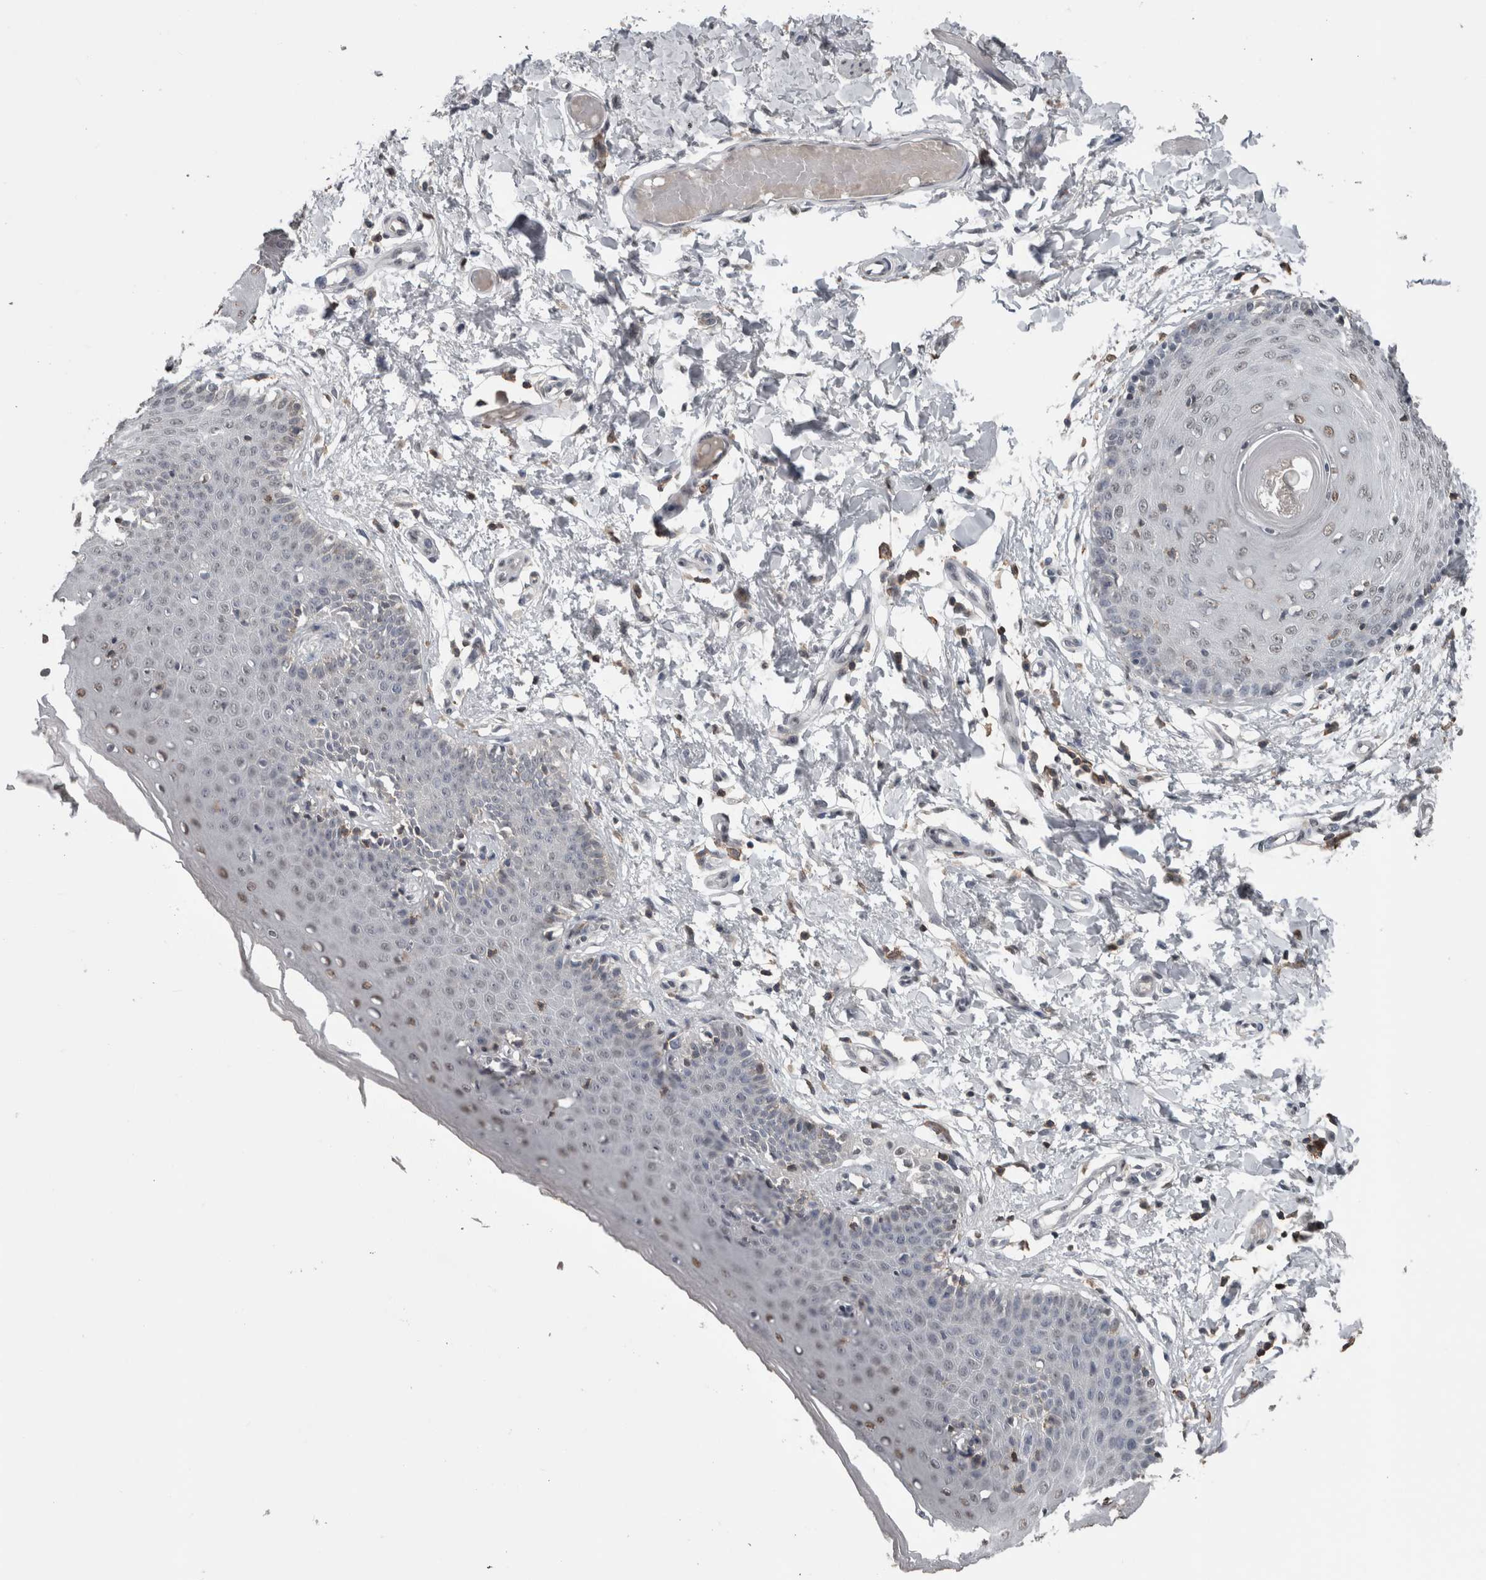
{"staining": {"intensity": "moderate", "quantity": "<25%", "location": "cytoplasmic/membranous,nuclear"}, "tissue": "skin", "cell_type": "Epidermal cells", "image_type": "normal", "snomed": [{"axis": "morphology", "description": "Normal tissue, NOS"}, {"axis": "topography", "description": "Vulva"}], "caption": "Immunohistochemical staining of unremarkable human skin shows low levels of moderate cytoplasmic/membranous,nuclear staining in about <25% of epidermal cells. (brown staining indicates protein expression, while blue staining denotes nuclei).", "gene": "MAFF", "patient": {"sex": "female", "age": 66}}